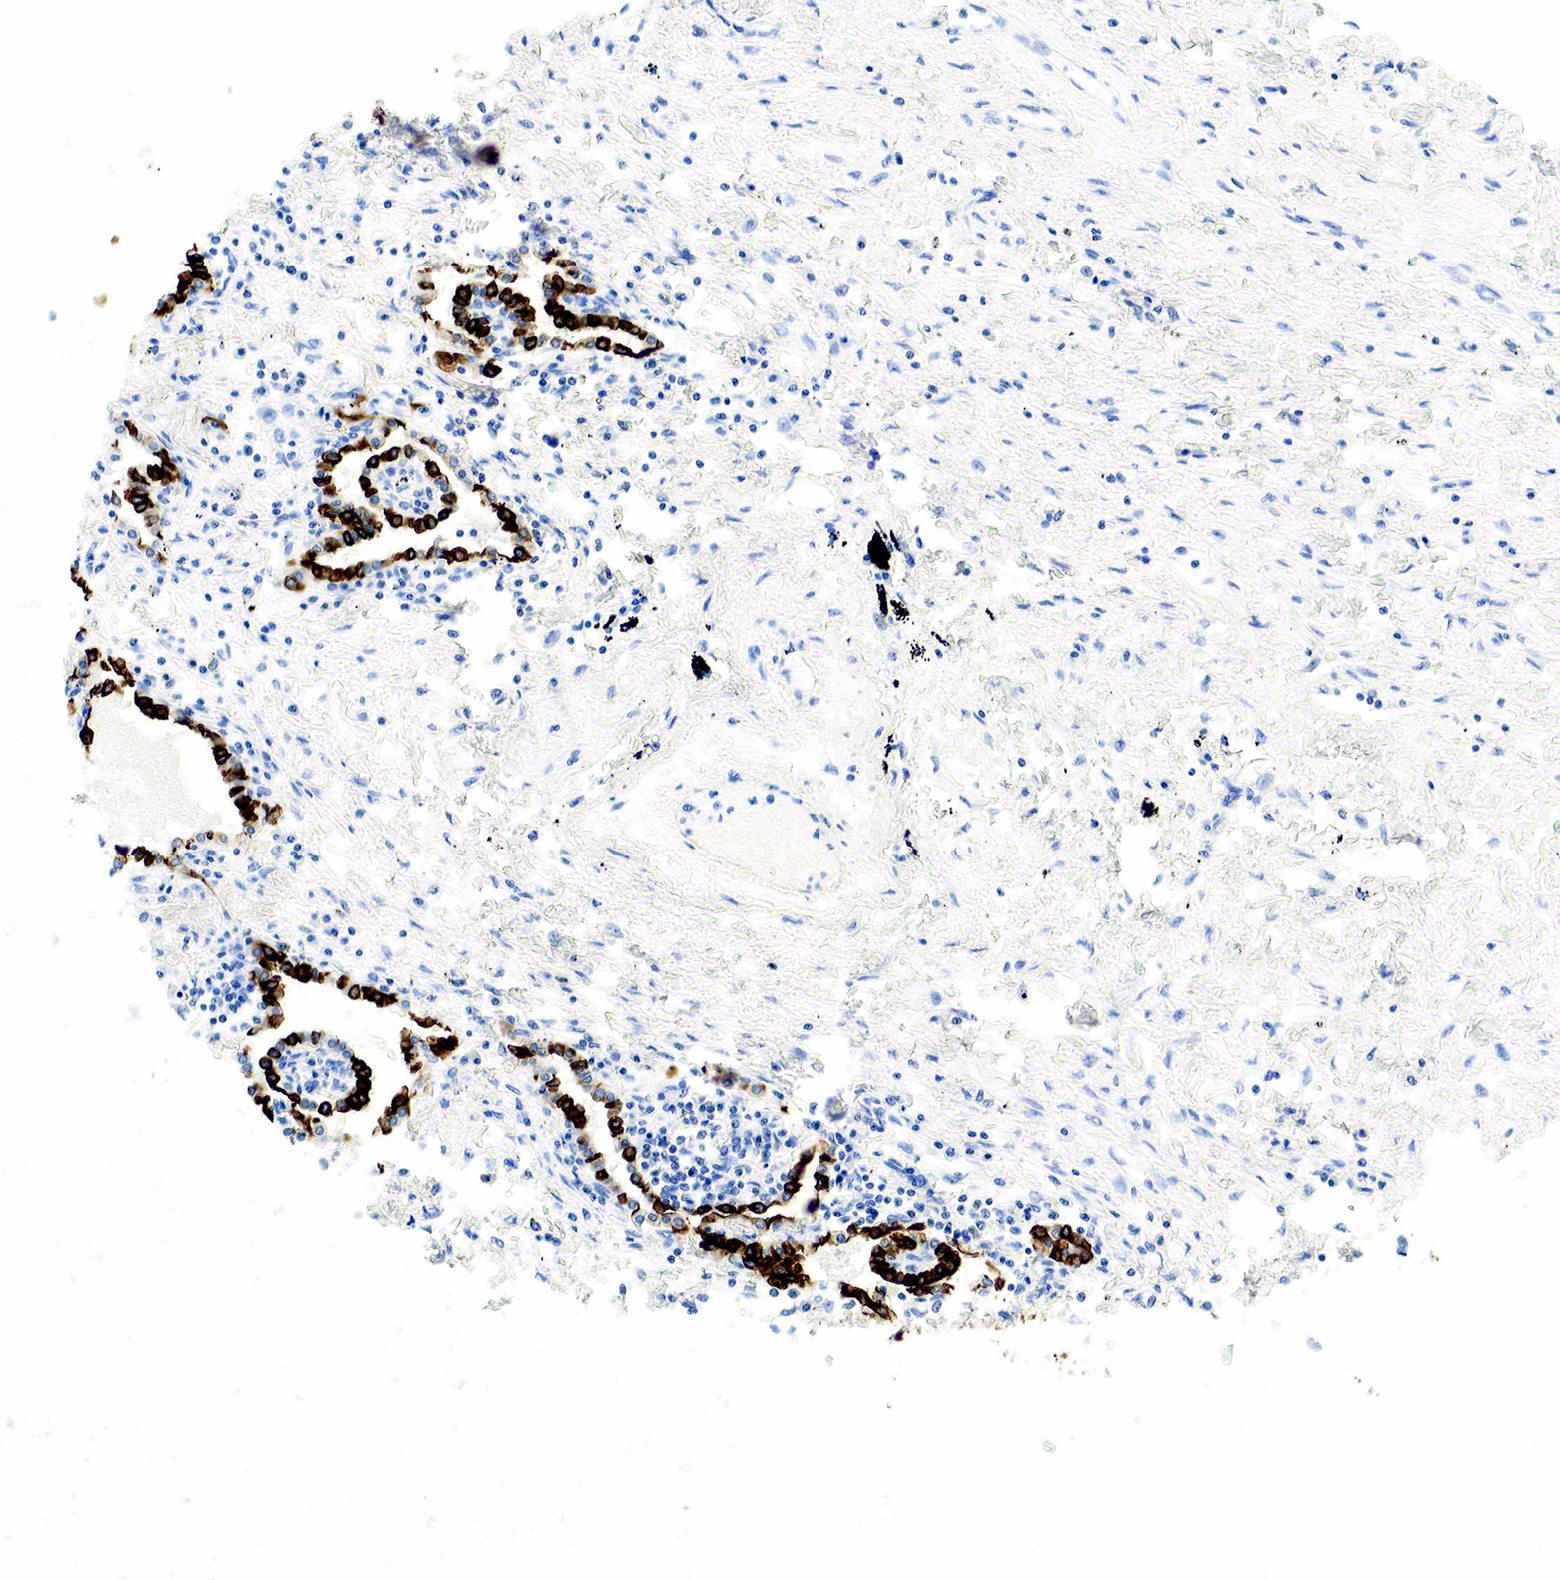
{"staining": {"intensity": "strong", "quantity": "25%-75%", "location": "cytoplasmic/membranous"}, "tissue": "lung cancer", "cell_type": "Tumor cells", "image_type": "cancer", "snomed": [{"axis": "morphology", "description": "Adenocarcinoma, NOS"}, {"axis": "topography", "description": "Lung"}], "caption": "Immunohistochemistry micrograph of adenocarcinoma (lung) stained for a protein (brown), which reveals high levels of strong cytoplasmic/membranous expression in approximately 25%-75% of tumor cells.", "gene": "KRT7", "patient": {"sex": "male", "age": 60}}